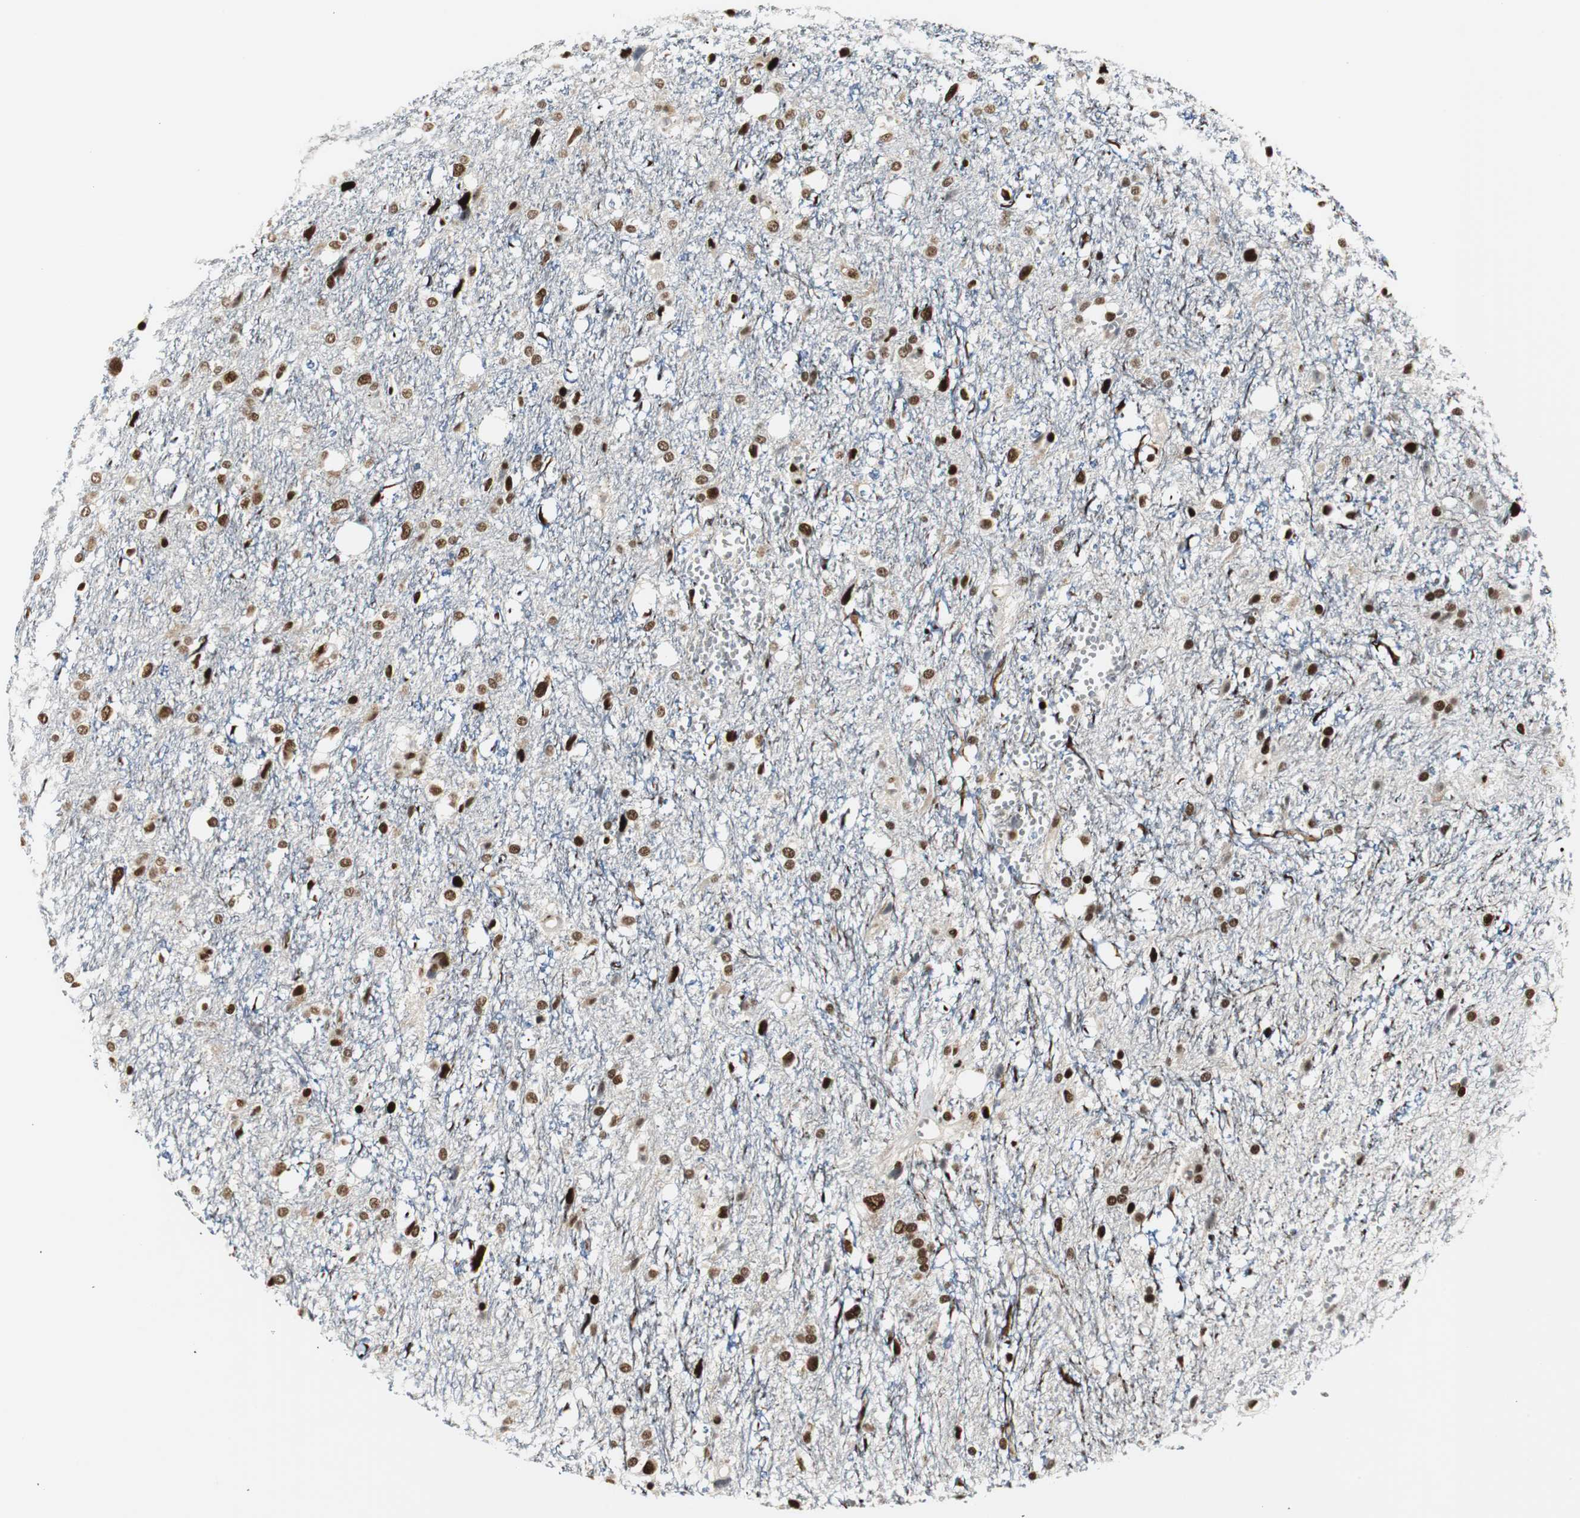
{"staining": {"intensity": "strong", "quantity": ">75%", "location": "nuclear"}, "tissue": "glioma", "cell_type": "Tumor cells", "image_type": "cancer", "snomed": [{"axis": "morphology", "description": "Glioma, malignant, High grade"}, {"axis": "topography", "description": "Brain"}], "caption": "DAB immunohistochemical staining of malignant glioma (high-grade) demonstrates strong nuclear protein positivity in about >75% of tumor cells. (IHC, brightfield microscopy, high magnification).", "gene": "PARN", "patient": {"sex": "female", "age": 59}}